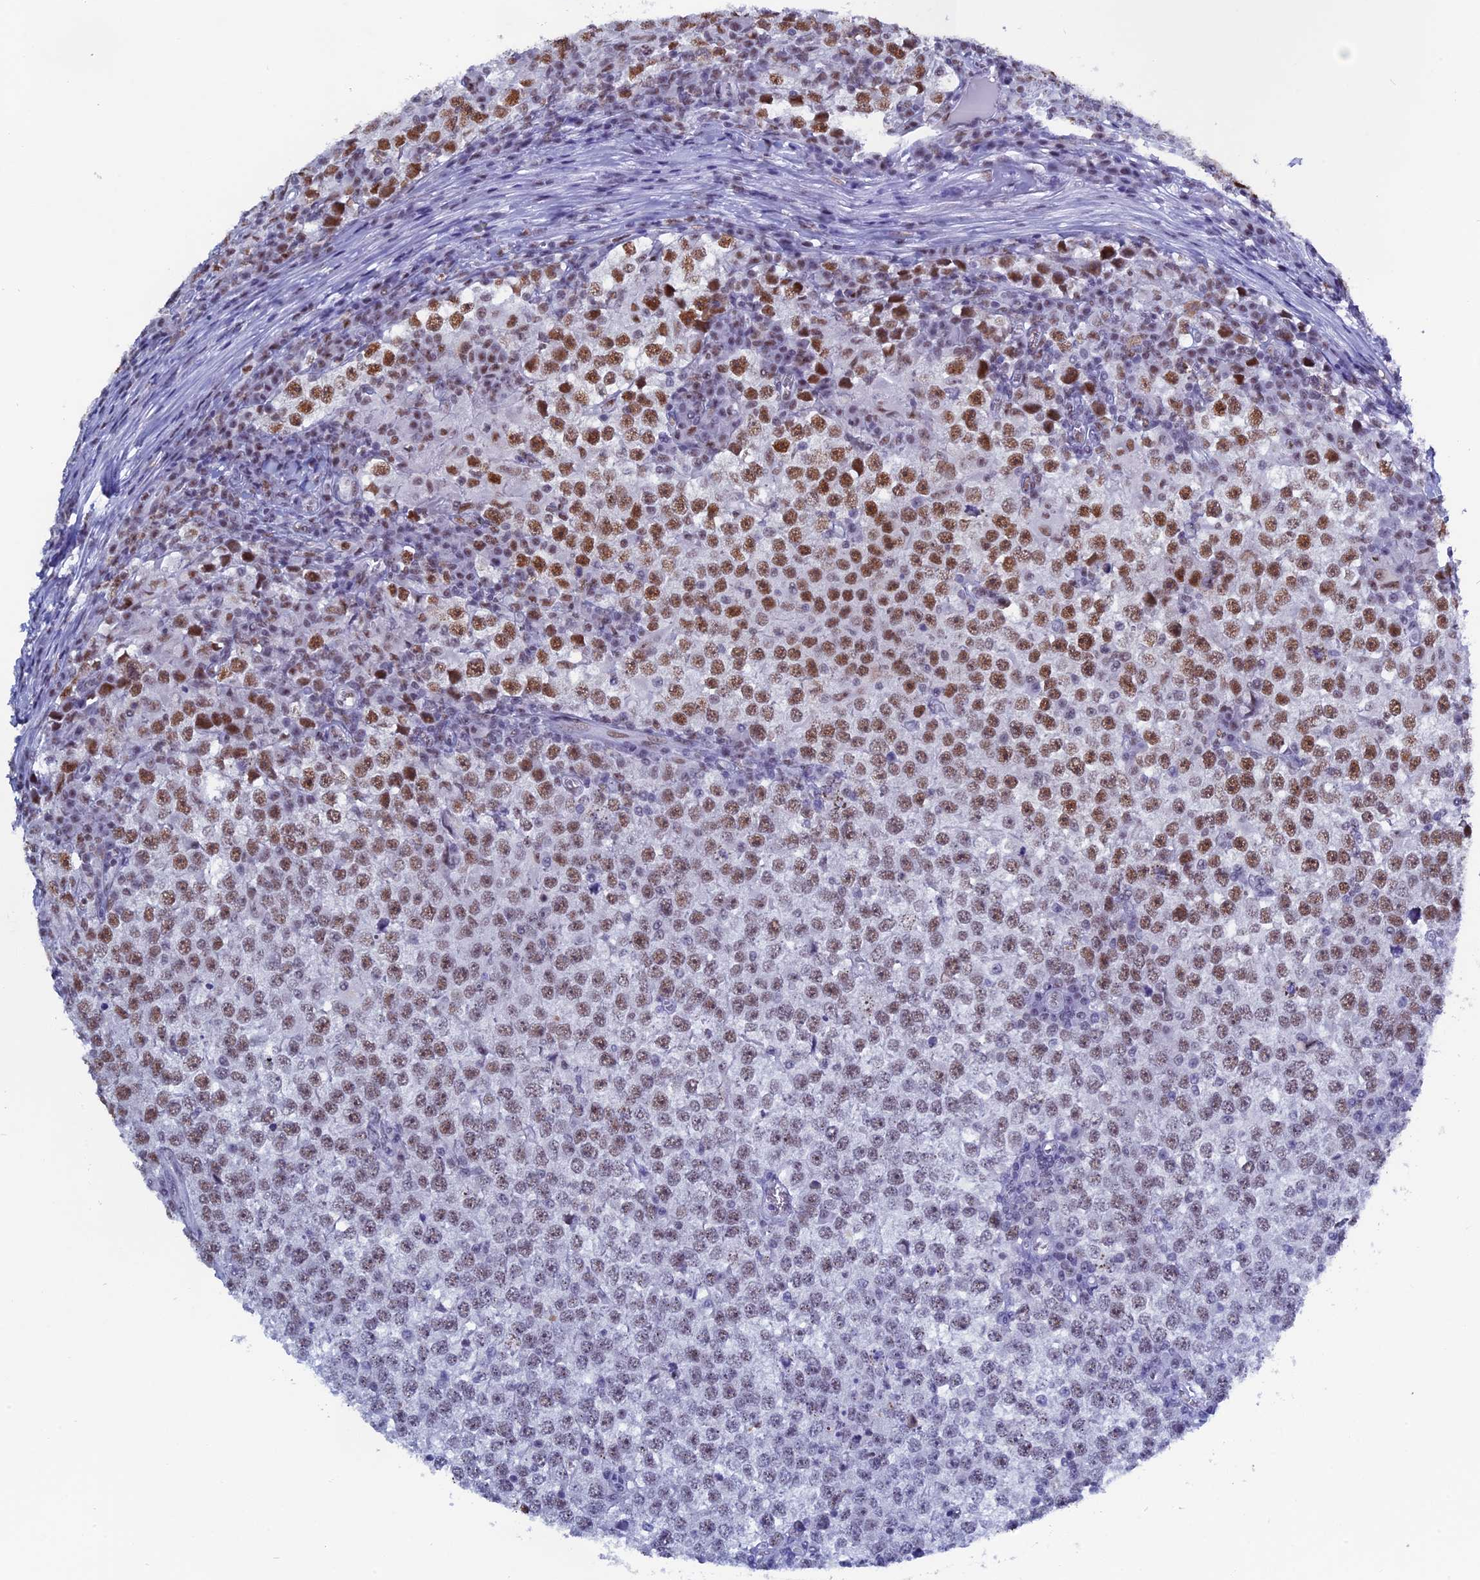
{"staining": {"intensity": "moderate", "quantity": "25%-75%", "location": "nuclear"}, "tissue": "testis cancer", "cell_type": "Tumor cells", "image_type": "cancer", "snomed": [{"axis": "morphology", "description": "Seminoma, NOS"}, {"axis": "topography", "description": "Testis"}], "caption": "Seminoma (testis) tissue exhibits moderate nuclear positivity in approximately 25%-75% of tumor cells, visualized by immunohistochemistry.", "gene": "CD2BP2", "patient": {"sex": "male", "age": 65}}